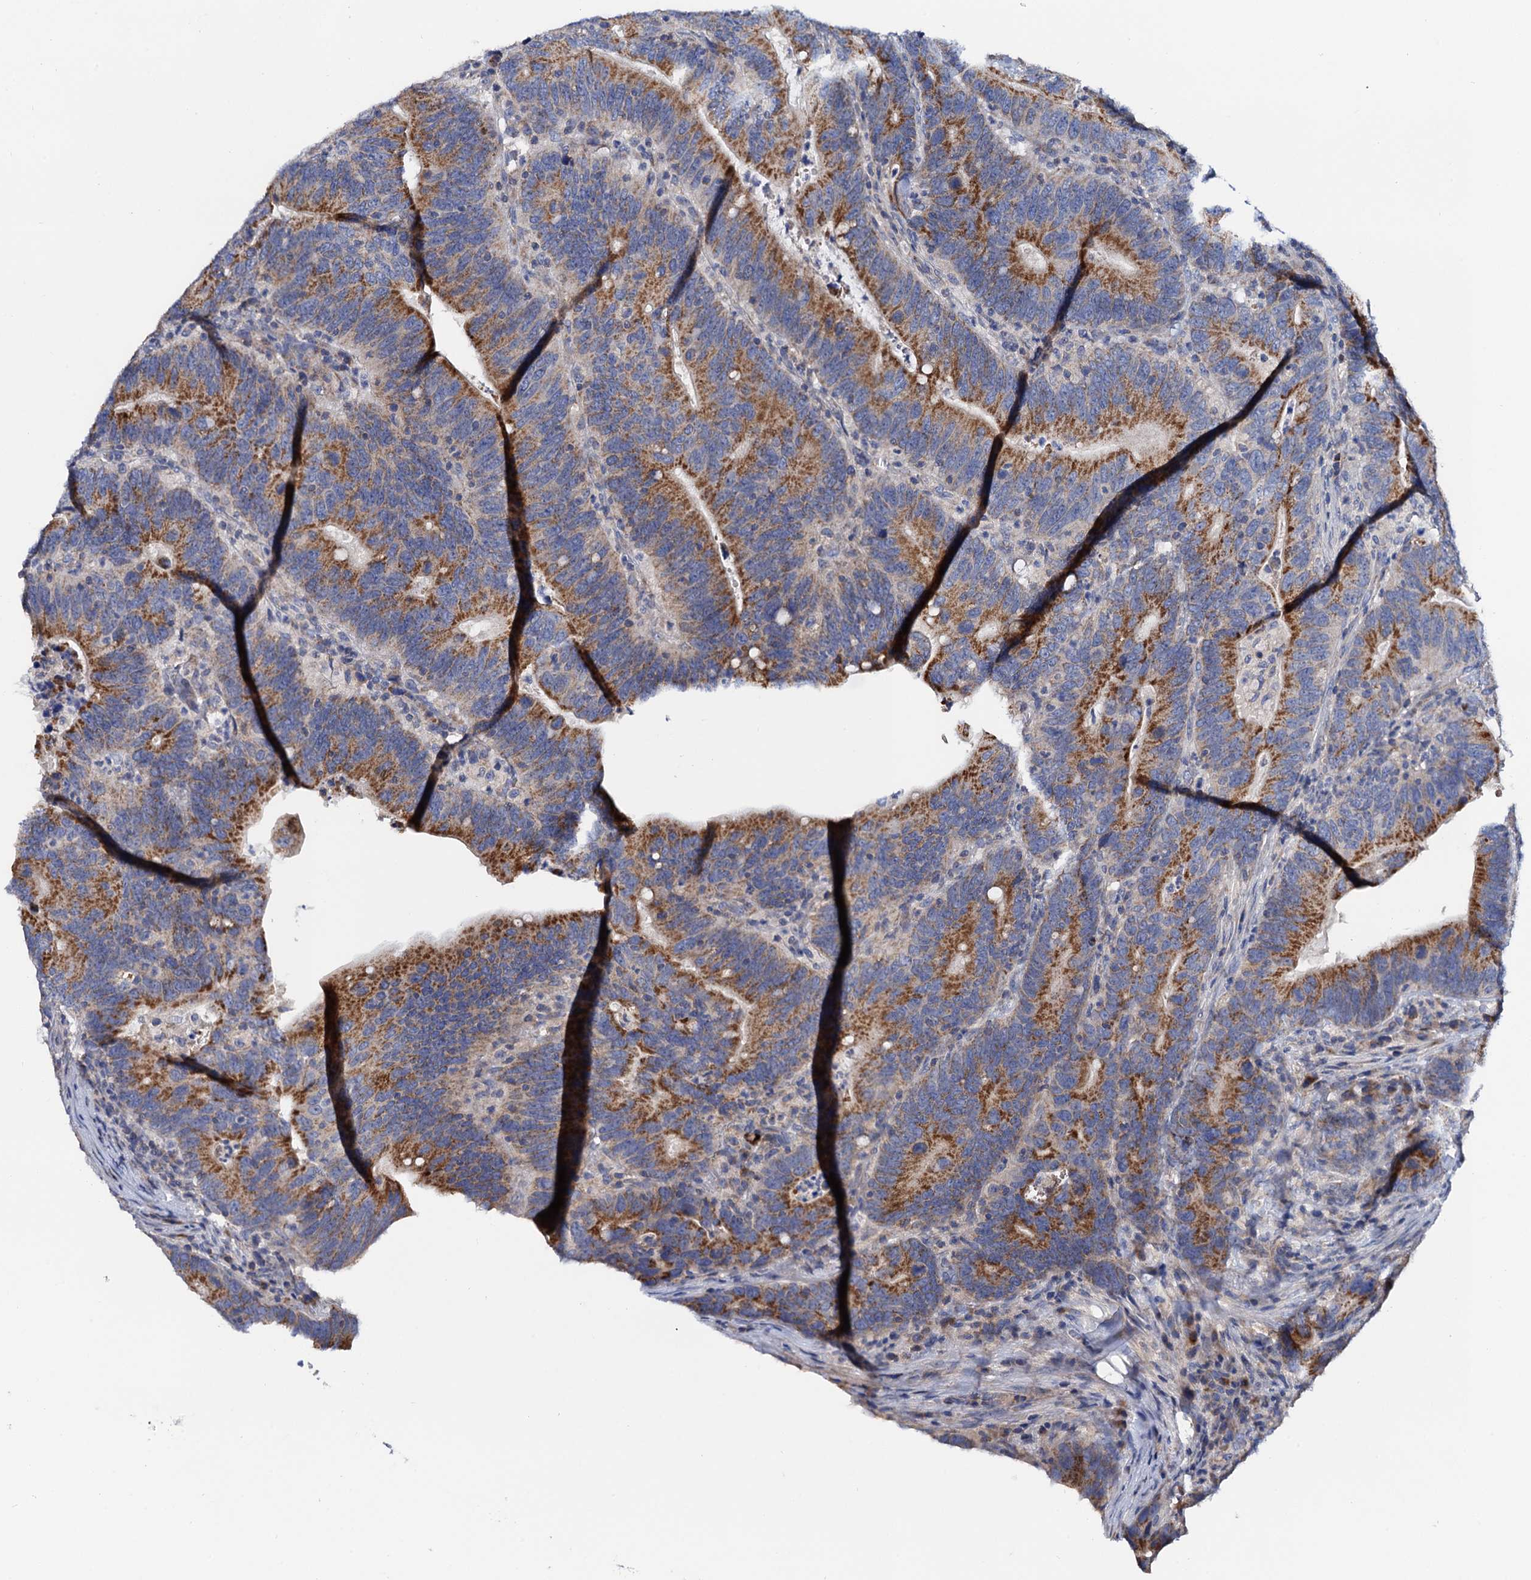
{"staining": {"intensity": "moderate", "quantity": ">75%", "location": "cytoplasmic/membranous"}, "tissue": "colorectal cancer", "cell_type": "Tumor cells", "image_type": "cancer", "snomed": [{"axis": "morphology", "description": "Adenocarcinoma, NOS"}, {"axis": "topography", "description": "Colon"}], "caption": "Immunohistochemical staining of colorectal cancer reveals moderate cytoplasmic/membranous protein positivity in about >75% of tumor cells.", "gene": "MRPL48", "patient": {"sex": "female", "age": 66}}